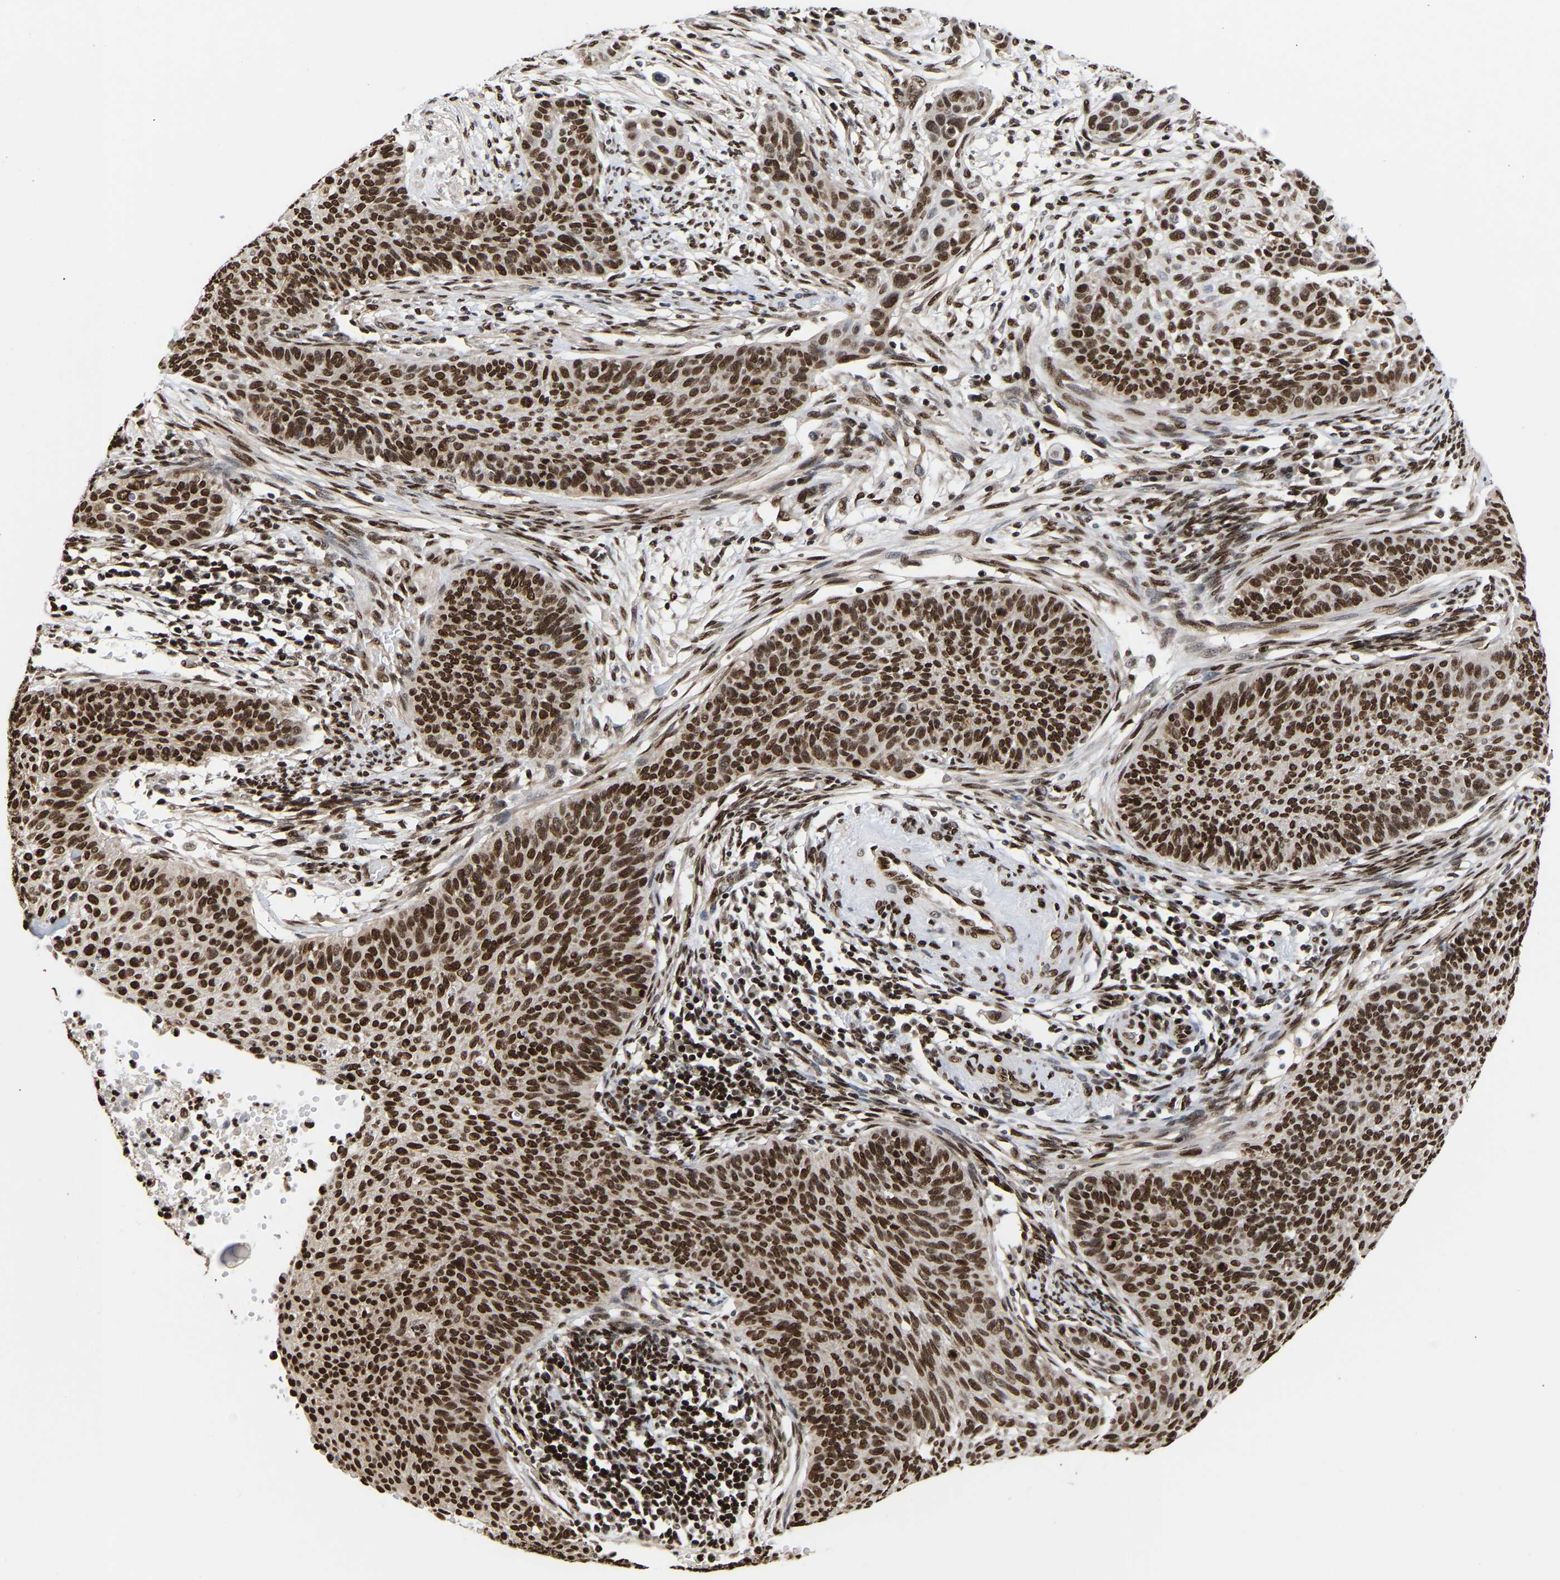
{"staining": {"intensity": "strong", "quantity": ">75%", "location": "nuclear"}, "tissue": "cervical cancer", "cell_type": "Tumor cells", "image_type": "cancer", "snomed": [{"axis": "morphology", "description": "Squamous cell carcinoma, NOS"}, {"axis": "topography", "description": "Cervix"}], "caption": "This is an image of immunohistochemistry staining of cervical squamous cell carcinoma, which shows strong staining in the nuclear of tumor cells.", "gene": "PSIP1", "patient": {"sex": "female", "age": 70}}